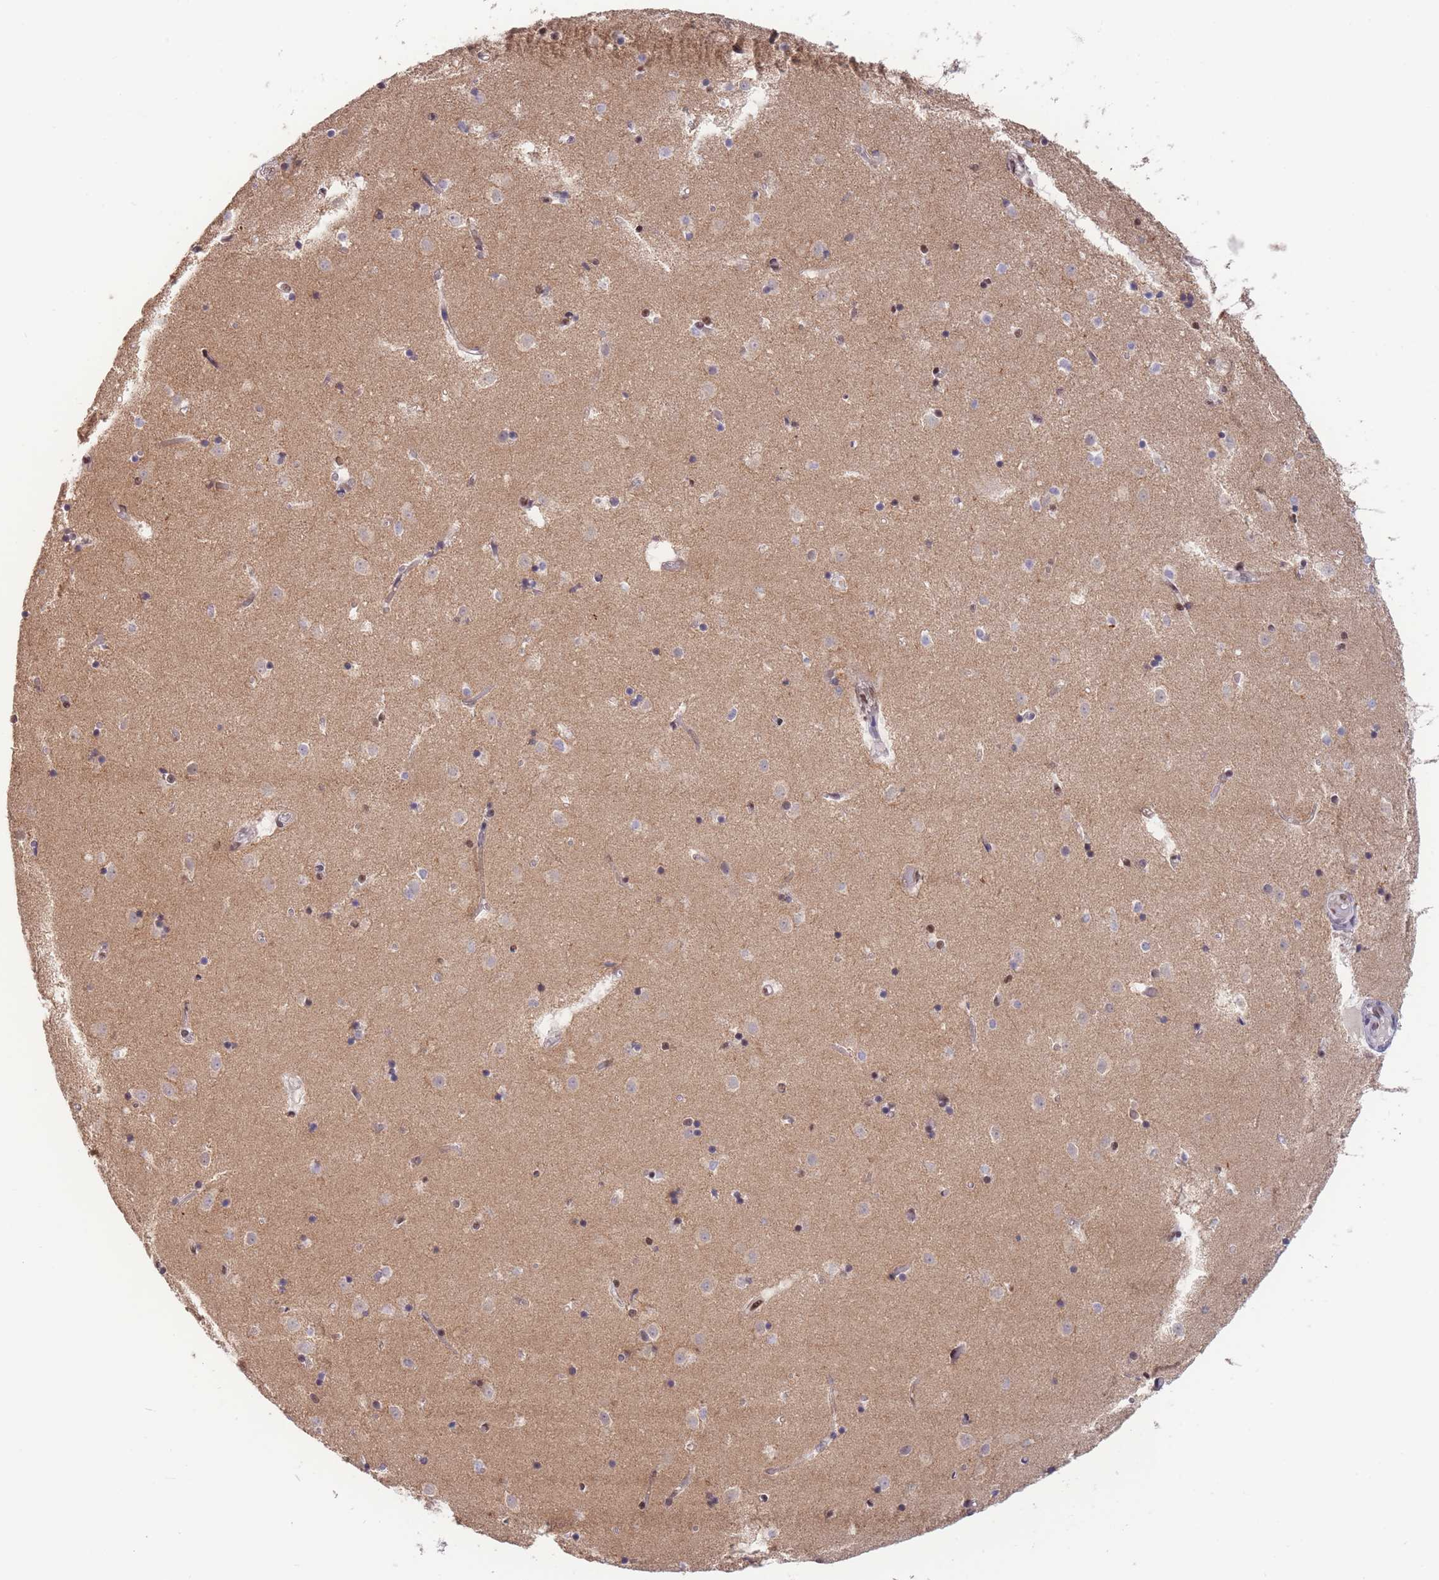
{"staining": {"intensity": "moderate", "quantity": "<25%", "location": "nuclear"}, "tissue": "caudate", "cell_type": "Glial cells", "image_type": "normal", "snomed": [{"axis": "morphology", "description": "Normal tissue, NOS"}, {"axis": "topography", "description": "Lateral ventricle wall"}], "caption": "Normal caudate displays moderate nuclear expression in about <25% of glial cells.", "gene": "SMAD9", "patient": {"sex": "female", "age": 52}}